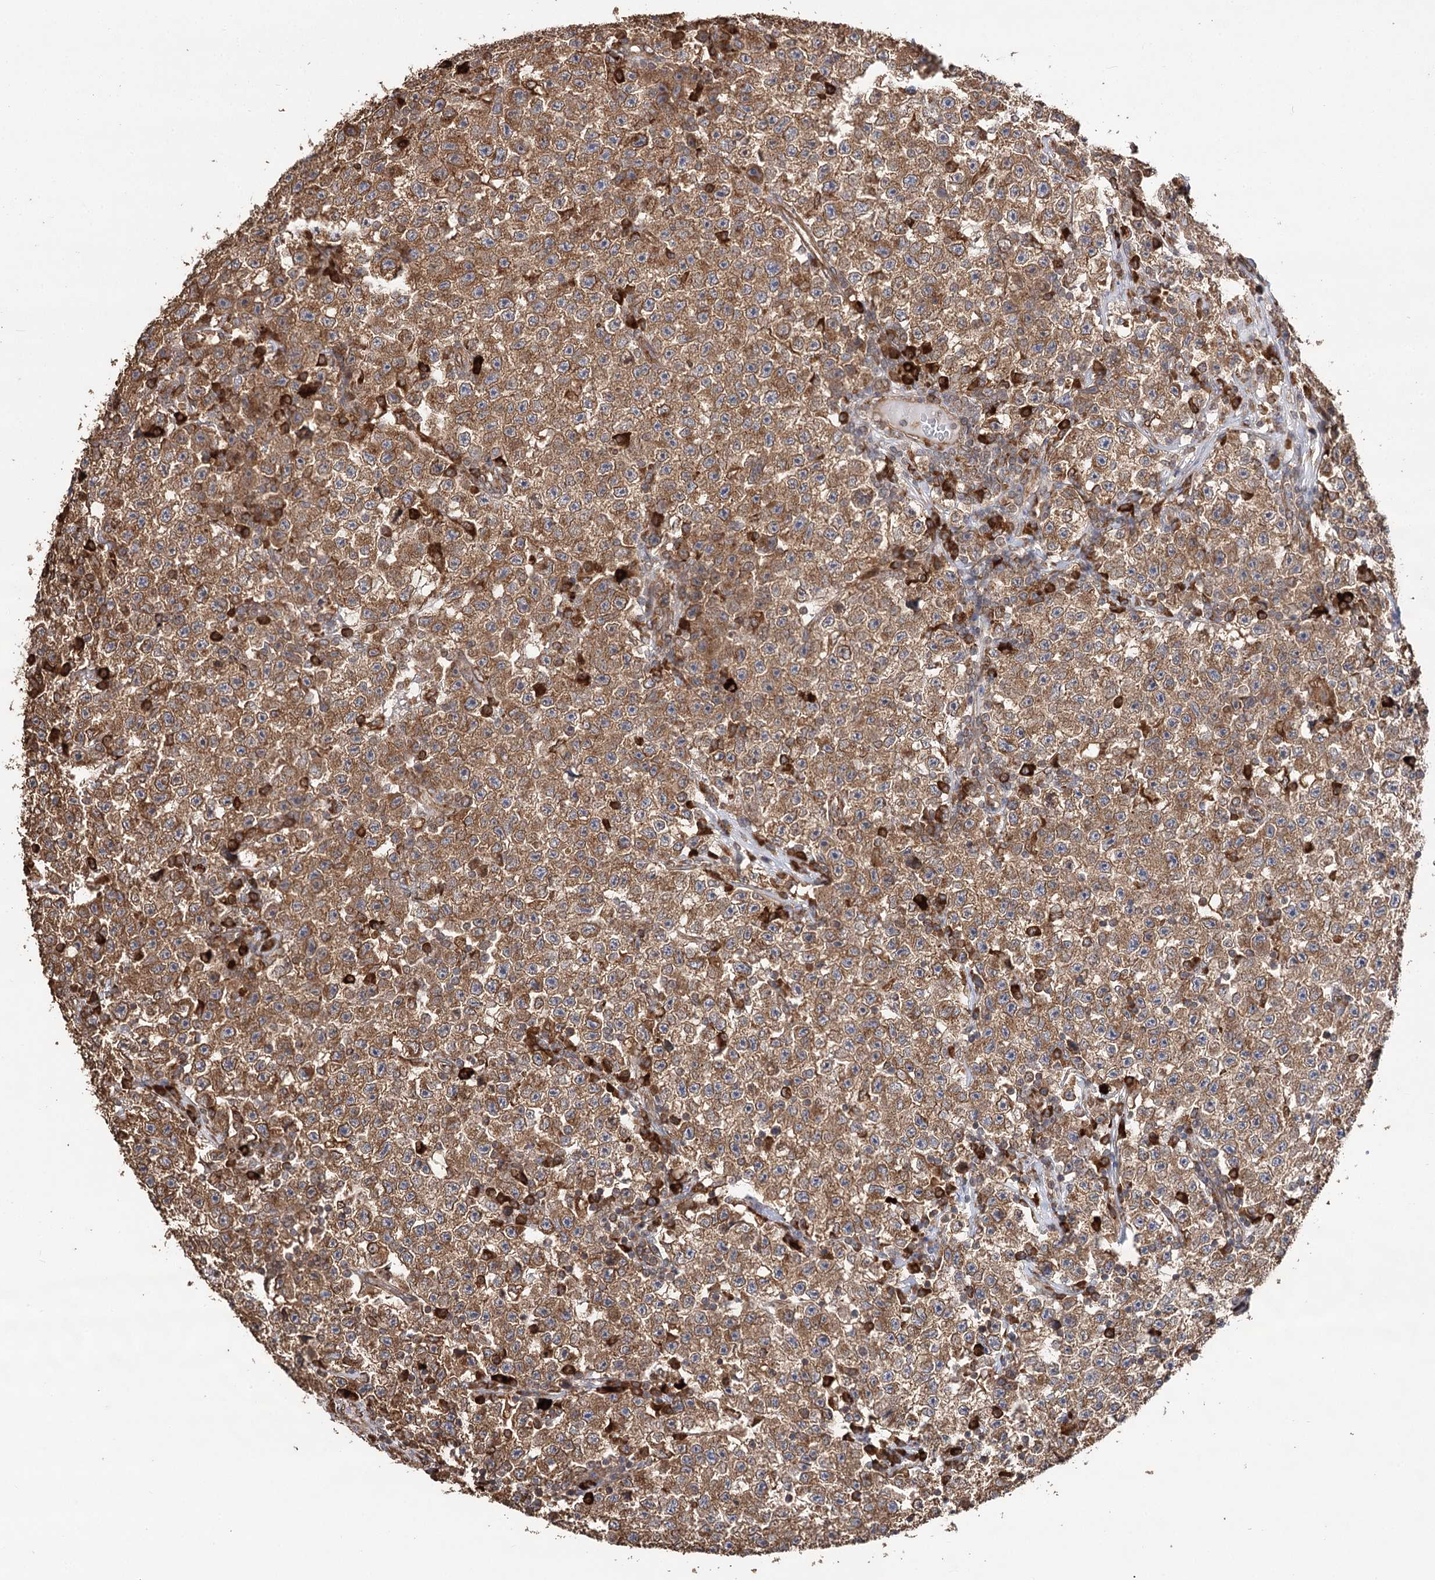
{"staining": {"intensity": "moderate", "quantity": ">75%", "location": "cytoplasmic/membranous"}, "tissue": "testis cancer", "cell_type": "Tumor cells", "image_type": "cancer", "snomed": [{"axis": "morphology", "description": "Seminoma, NOS"}, {"axis": "topography", "description": "Testis"}], "caption": "Immunohistochemistry (IHC) of testis seminoma exhibits medium levels of moderate cytoplasmic/membranous staining in approximately >75% of tumor cells. (Brightfield microscopy of DAB IHC at high magnification).", "gene": "DNAJB14", "patient": {"sex": "male", "age": 22}}